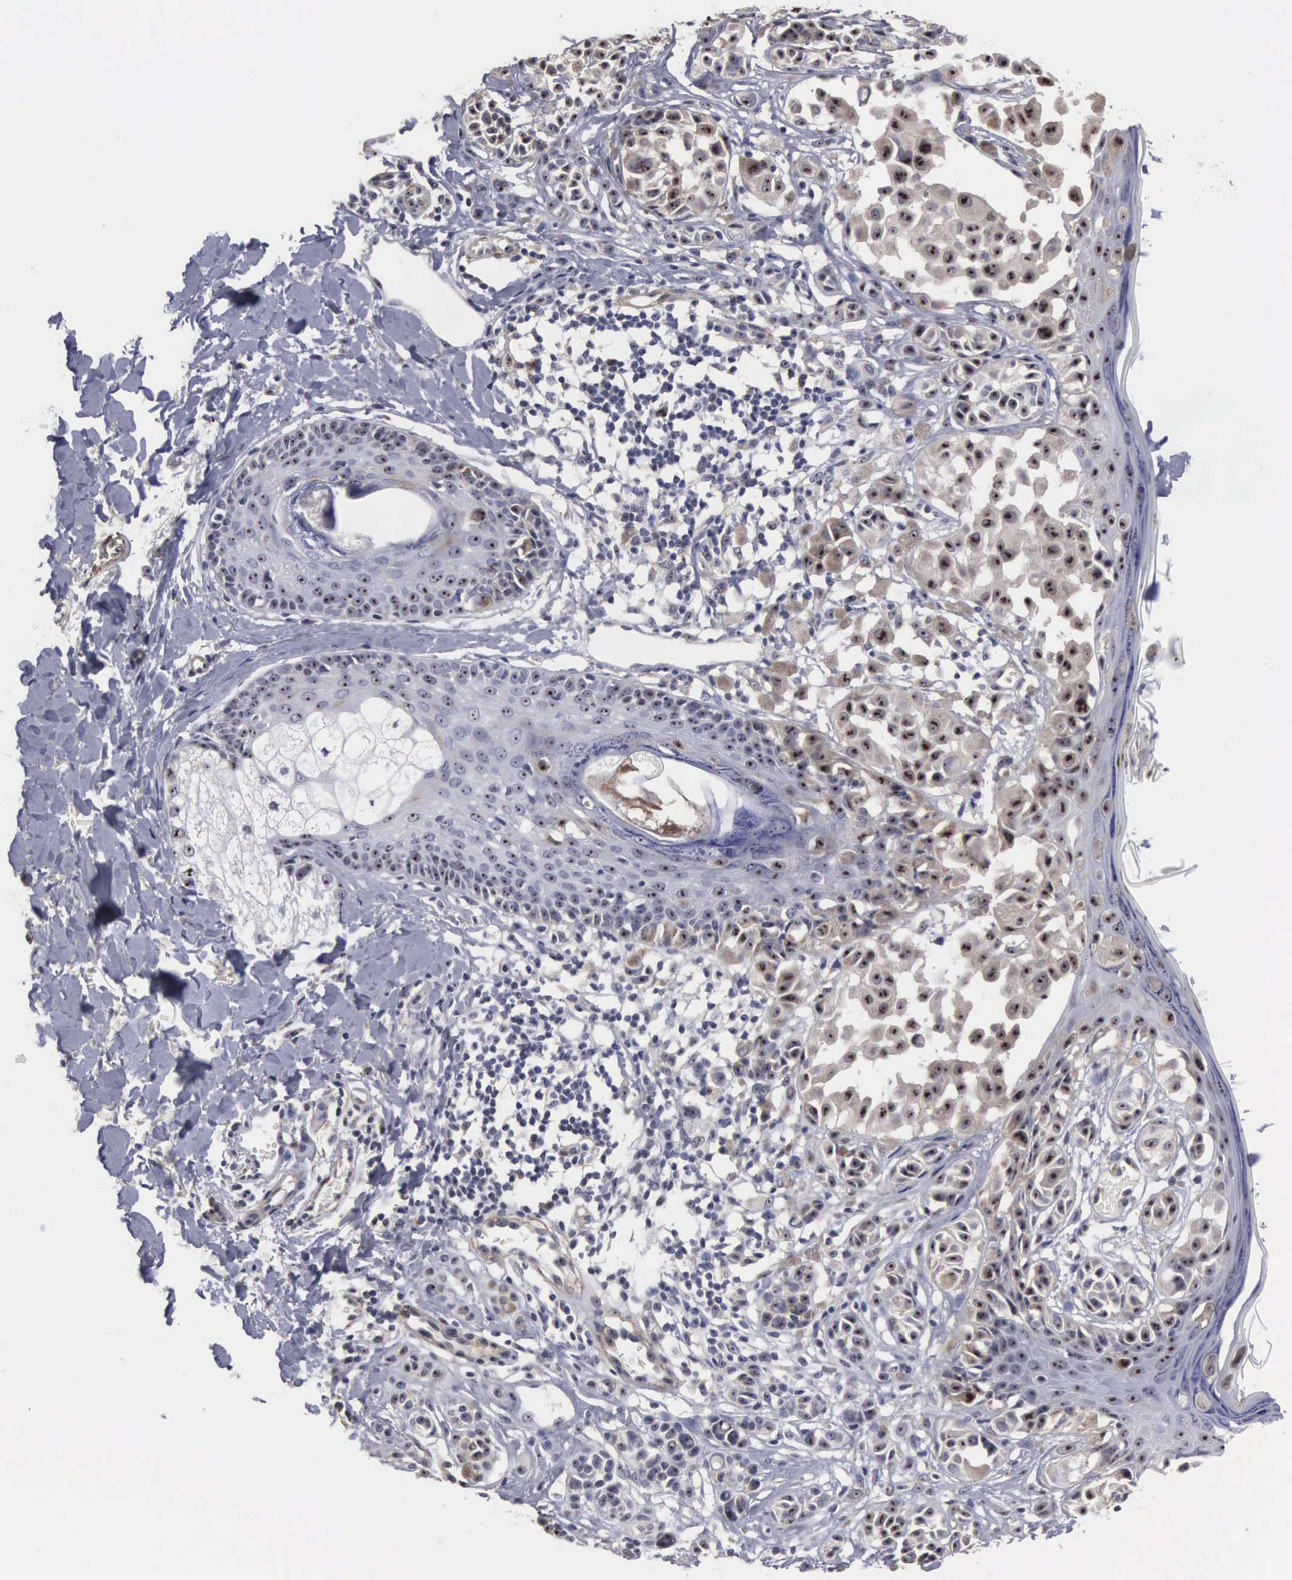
{"staining": {"intensity": "weak", "quantity": "25%-75%", "location": "cytoplasmic/membranous,nuclear"}, "tissue": "melanoma", "cell_type": "Tumor cells", "image_type": "cancer", "snomed": [{"axis": "morphology", "description": "Malignant melanoma, NOS"}, {"axis": "topography", "description": "Skin"}], "caption": "Protein analysis of malignant melanoma tissue displays weak cytoplasmic/membranous and nuclear positivity in approximately 25%-75% of tumor cells.", "gene": "NGDN", "patient": {"sex": "male", "age": 40}}